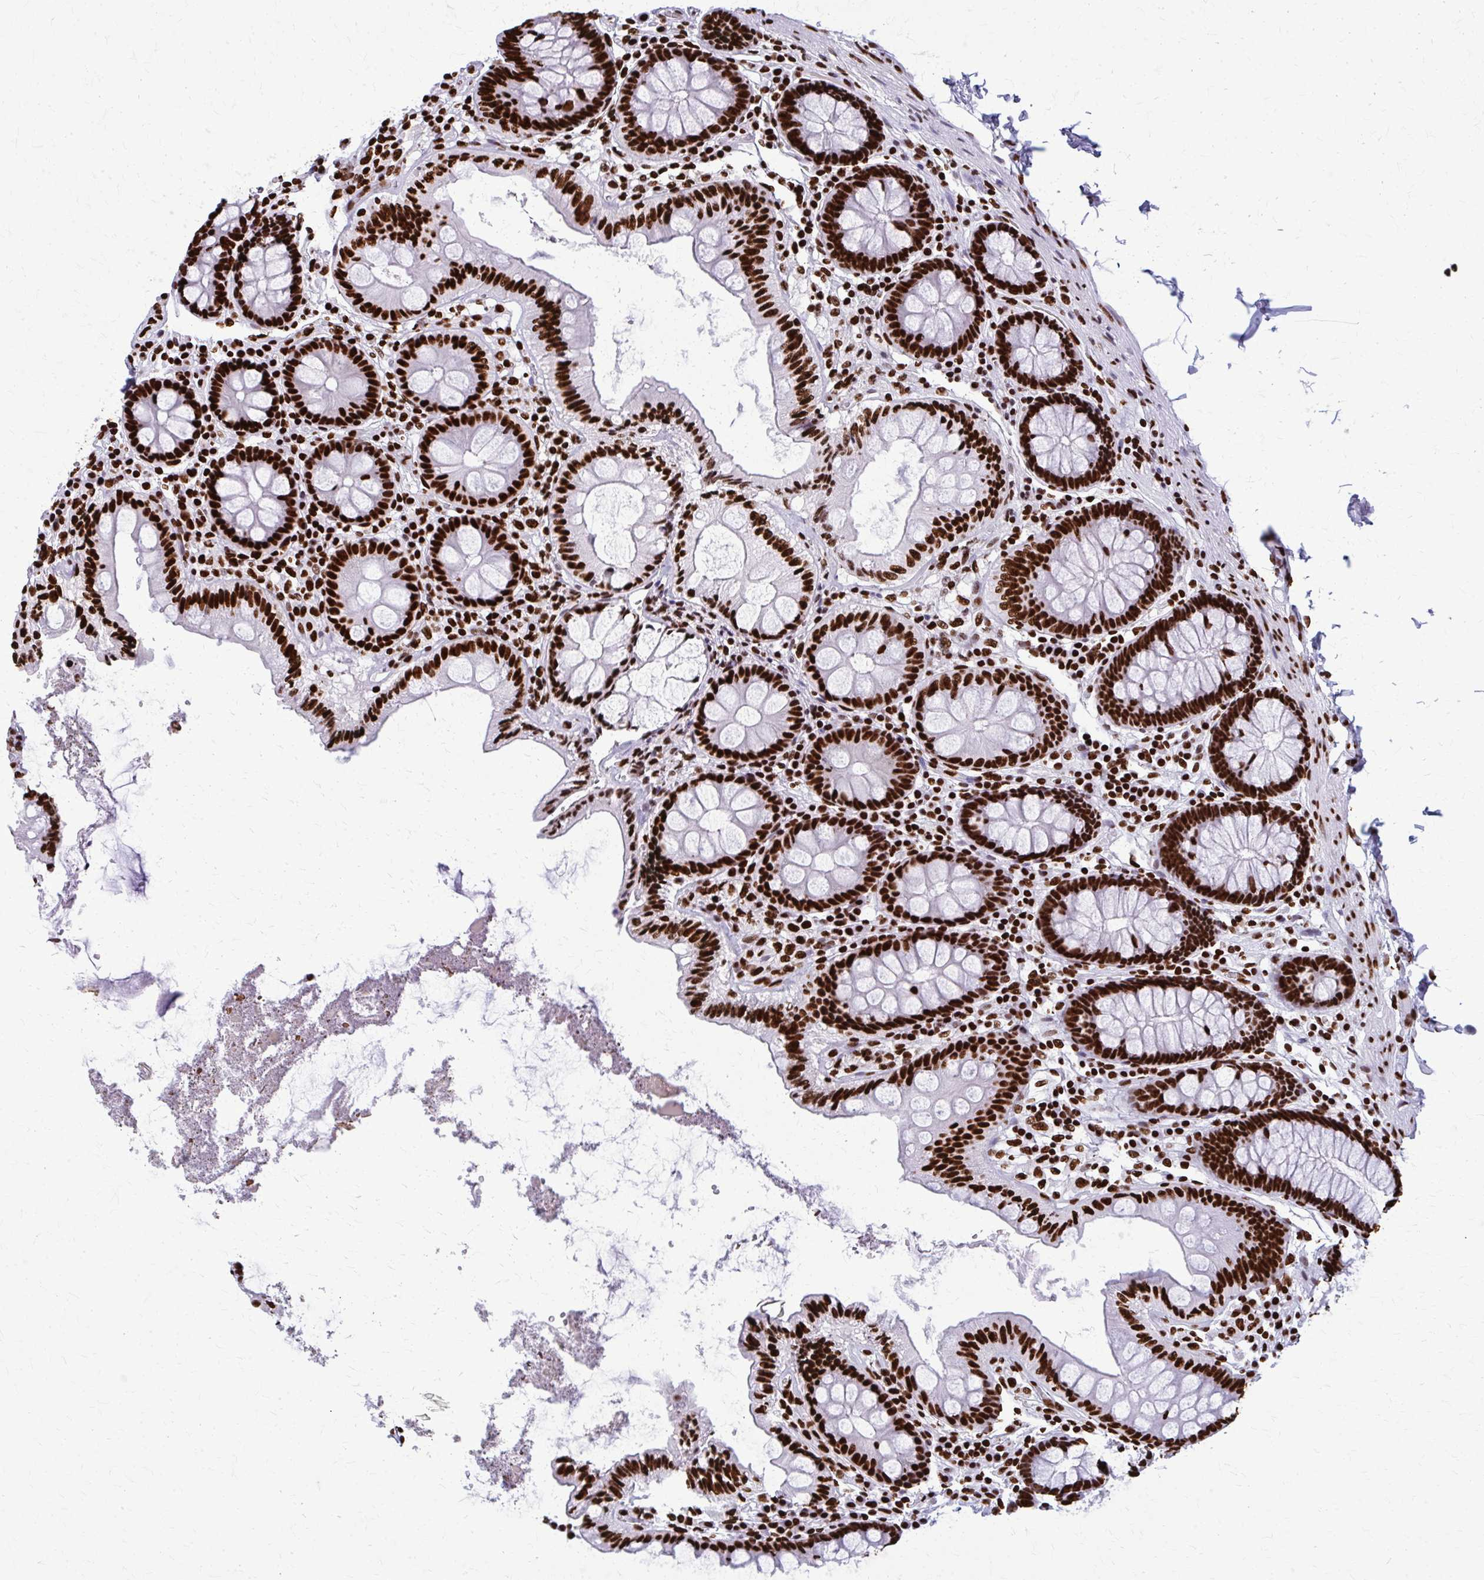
{"staining": {"intensity": "strong", "quantity": ">75%", "location": "nuclear"}, "tissue": "colon", "cell_type": "Glandular cells", "image_type": "normal", "snomed": [{"axis": "morphology", "description": "Normal tissue, NOS"}, {"axis": "topography", "description": "Colon"}], "caption": "This image demonstrates normal colon stained with immunohistochemistry (IHC) to label a protein in brown. The nuclear of glandular cells show strong positivity for the protein. Nuclei are counter-stained blue.", "gene": "SFPQ", "patient": {"sex": "male", "age": 84}}